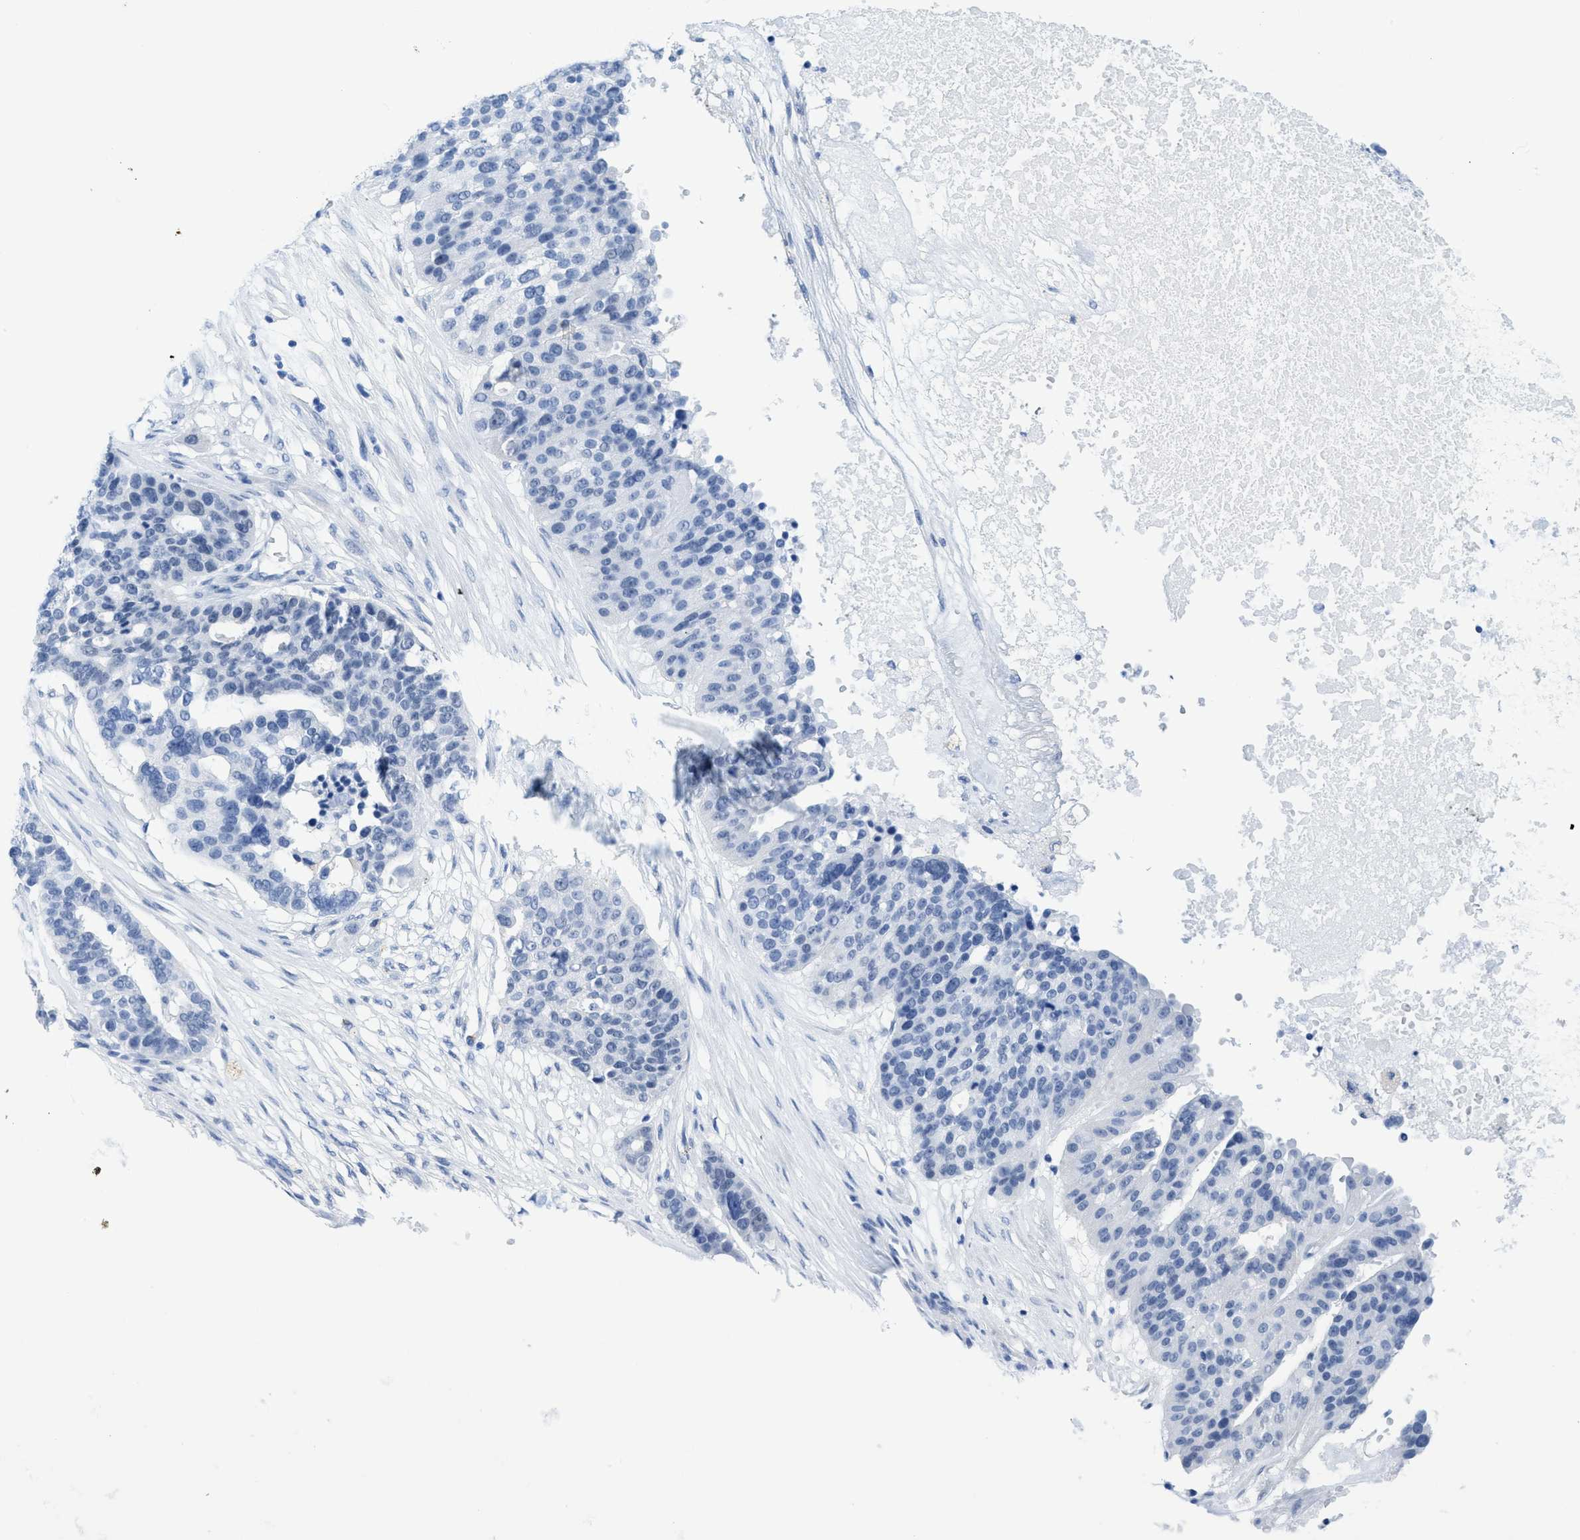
{"staining": {"intensity": "negative", "quantity": "none", "location": "none"}, "tissue": "ovarian cancer", "cell_type": "Tumor cells", "image_type": "cancer", "snomed": [{"axis": "morphology", "description": "Cystadenocarcinoma, serous, NOS"}, {"axis": "topography", "description": "Ovary"}], "caption": "Immunohistochemical staining of human ovarian serous cystadenocarcinoma exhibits no significant staining in tumor cells. (DAB immunohistochemistry visualized using brightfield microscopy, high magnification).", "gene": "WDR4", "patient": {"sex": "female", "age": 59}}